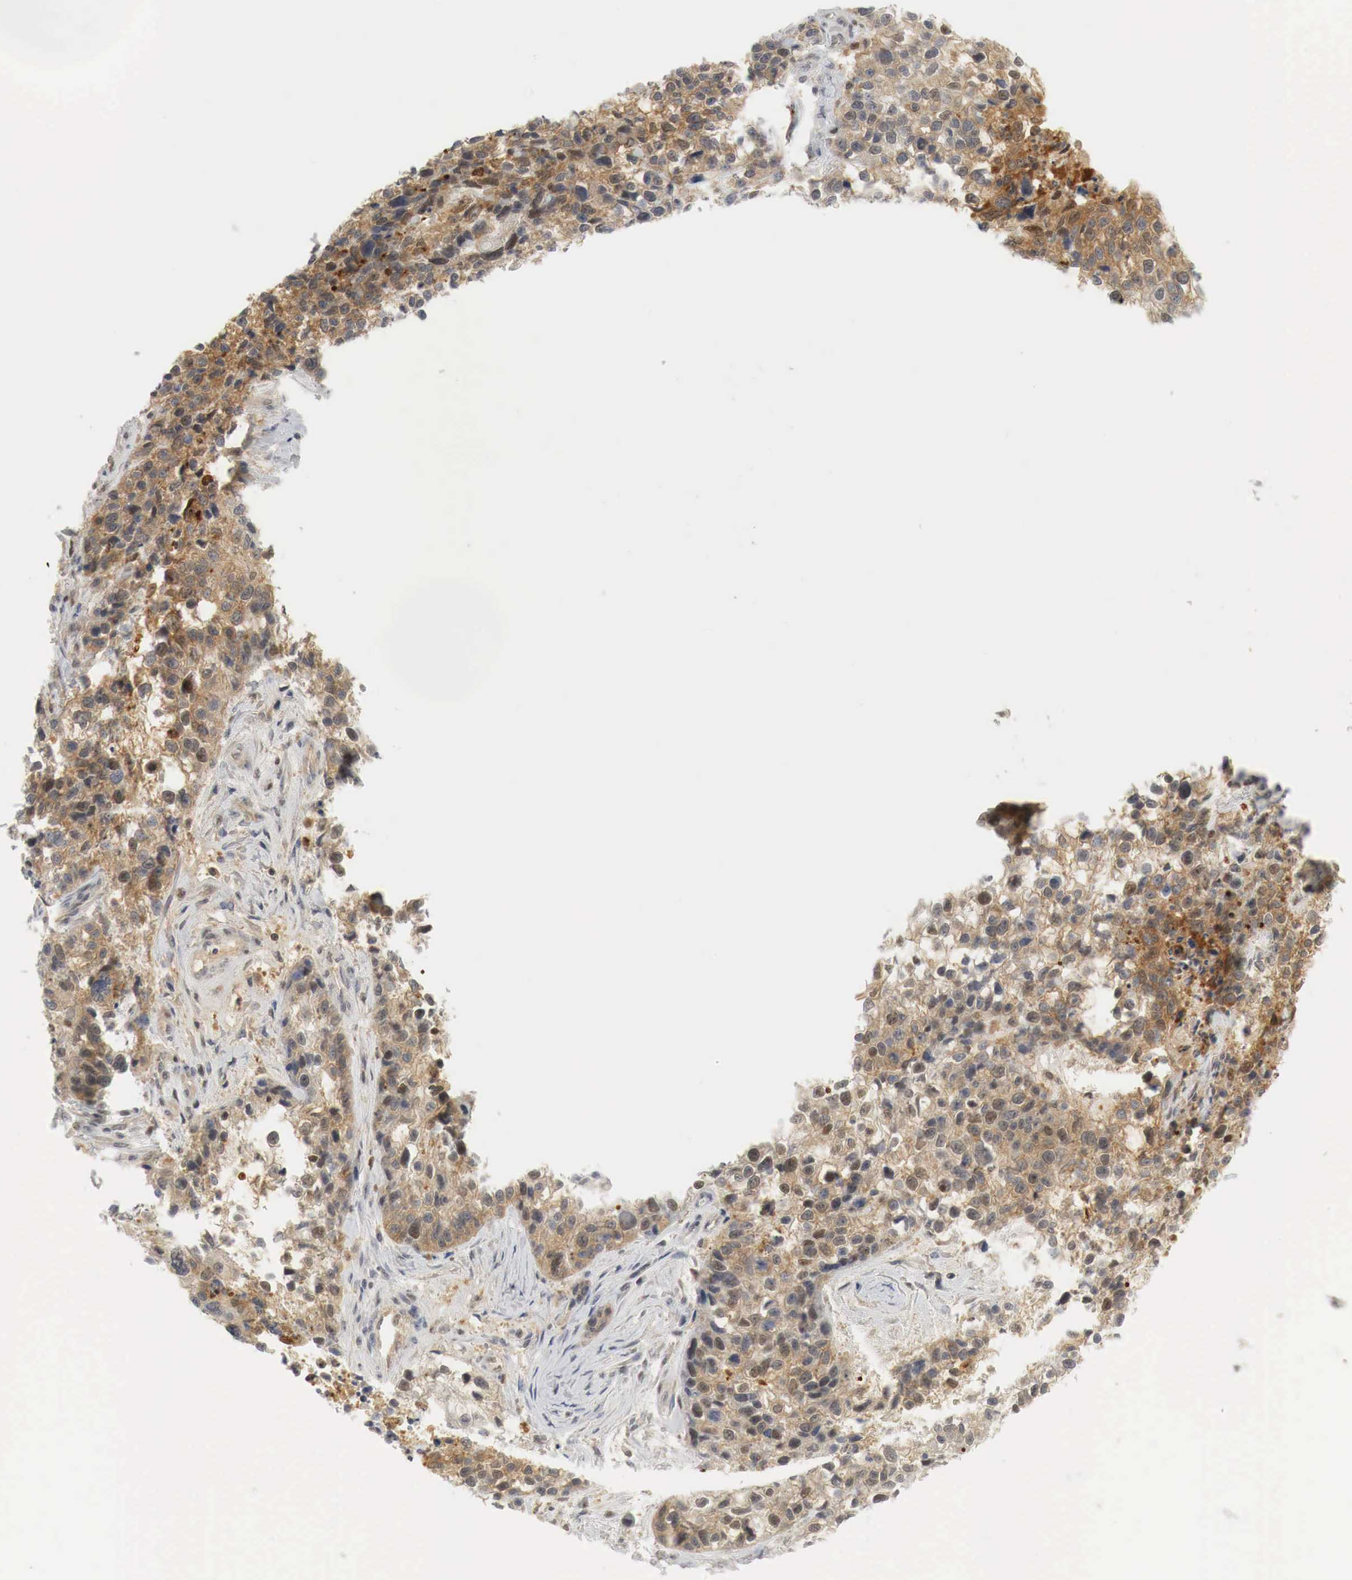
{"staining": {"intensity": "strong", "quantity": "25%-75%", "location": "cytoplasmic/membranous,nuclear"}, "tissue": "lung cancer", "cell_type": "Tumor cells", "image_type": "cancer", "snomed": [{"axis": "morphology", "description": "Squamous cell carcinoma, NOS"}, {"axis": "topography", "description": "Lymph node"}, {"axis": "topography", "description": "Lung"}], "caption": "The photomicrograph shows staining of lung cancer (squamous cell carcinoma), revealing strong cytoplasmic/membranous and nuclear protein expression (brown color) within tumor cells.", "gene": "MYC", "patient": {"sex": "male", "age": 74}}